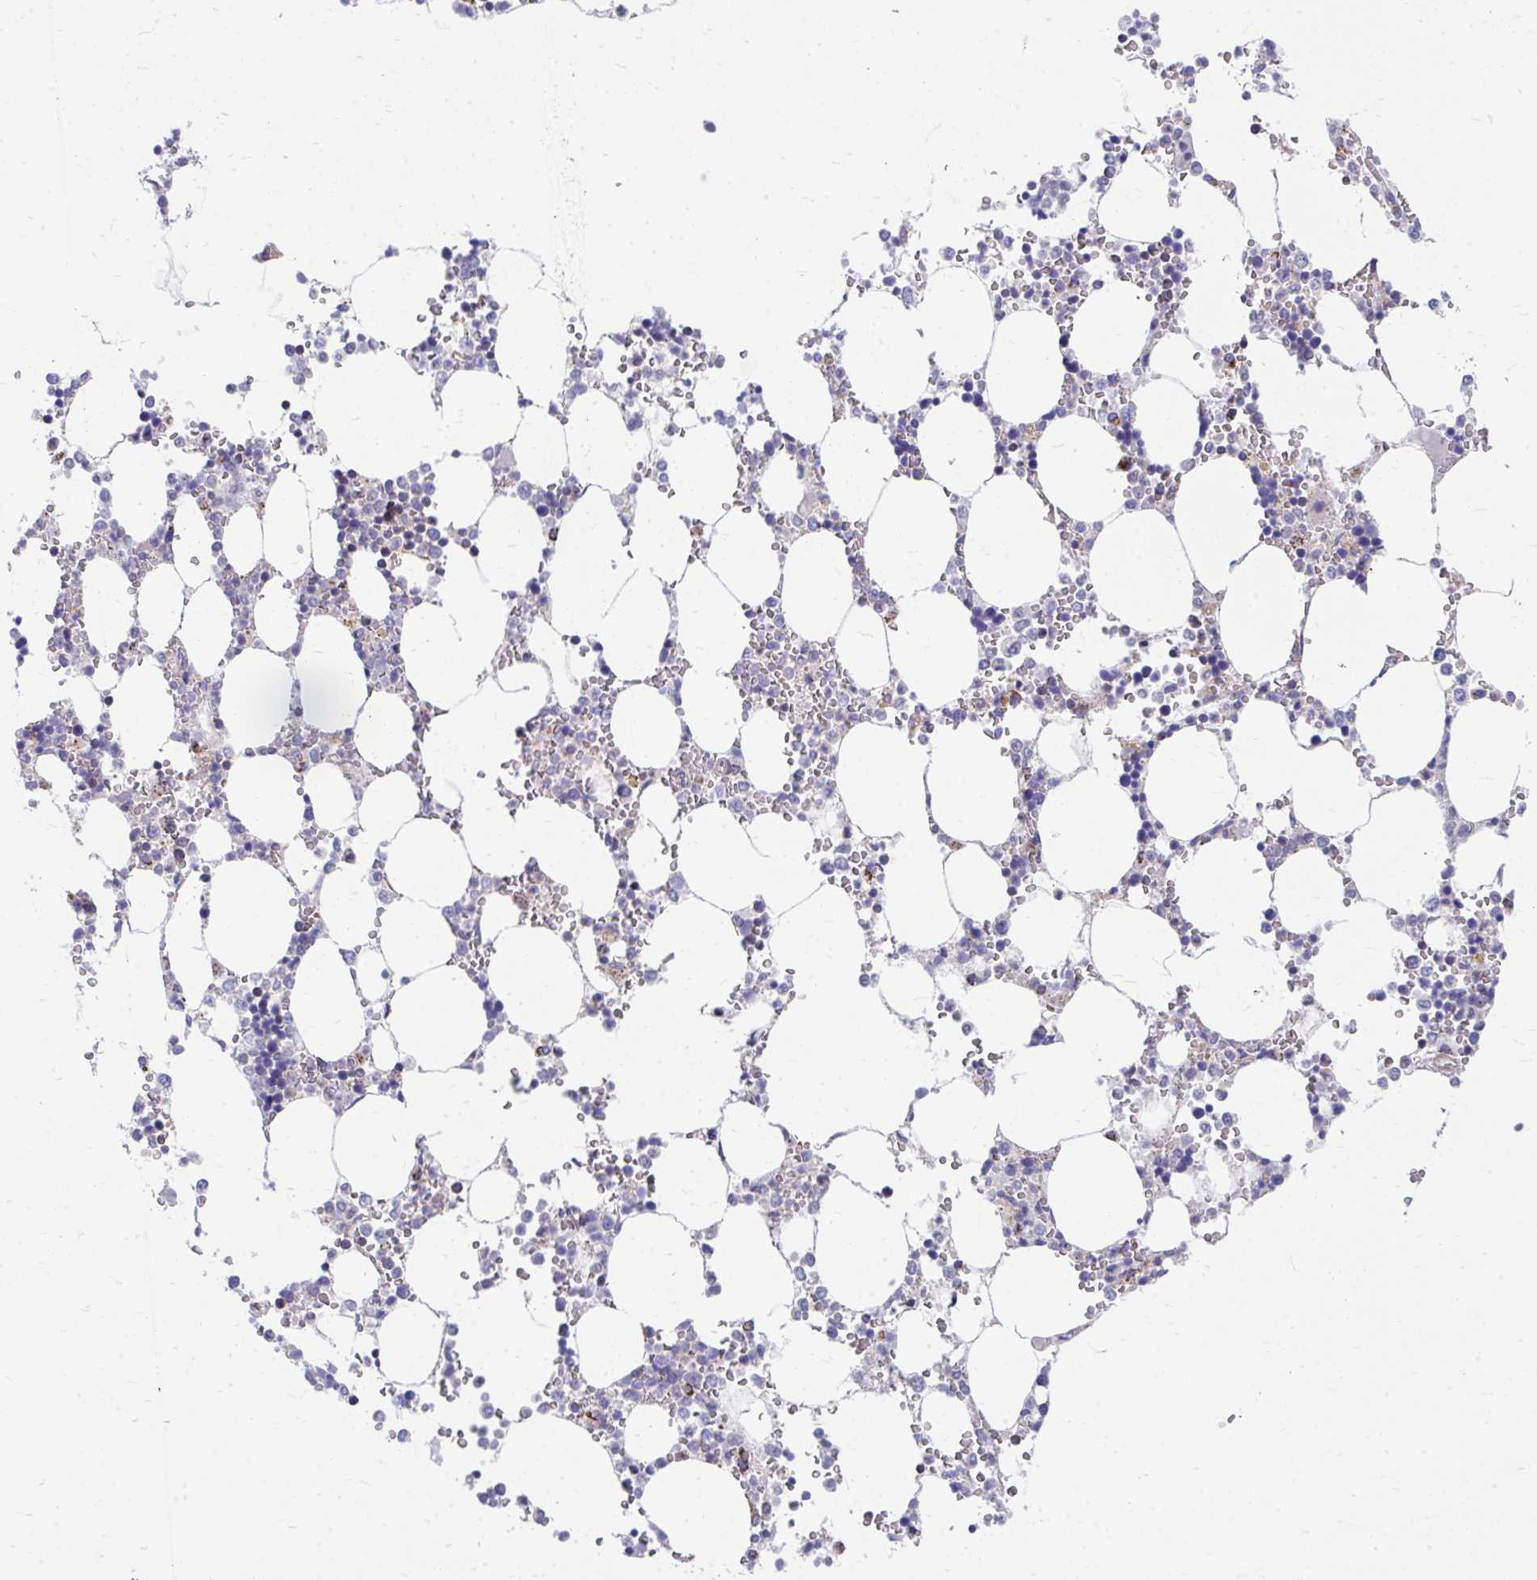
{"staining": {"intensity": "negative", "quantity": "none", "location": "none"}, "tissue": "bone marrow", "cell_type": "Hematopoietic cells", "image_type": "normal", "snomed": [{"axis": "morphology", "description": "Normal tissue, NOS"}, {"axis": "topography", "description": "Bone marrow"}], "caption": "High magnification brightfield microscopy of benign bone marrow stained with DAB (brown) and counterstained with hematoxylin (blue): hematopoietic cells show no significant positivity. (Stains: DAB (3,3'-diaminobenzidine) immunohistochemistry (IHC) with hematoxylin counter stain, Microscopy: brightfield microscopy at high magnification).", "gene": "FHIP1B", "patient": {"sex": "male", "age": 64}}